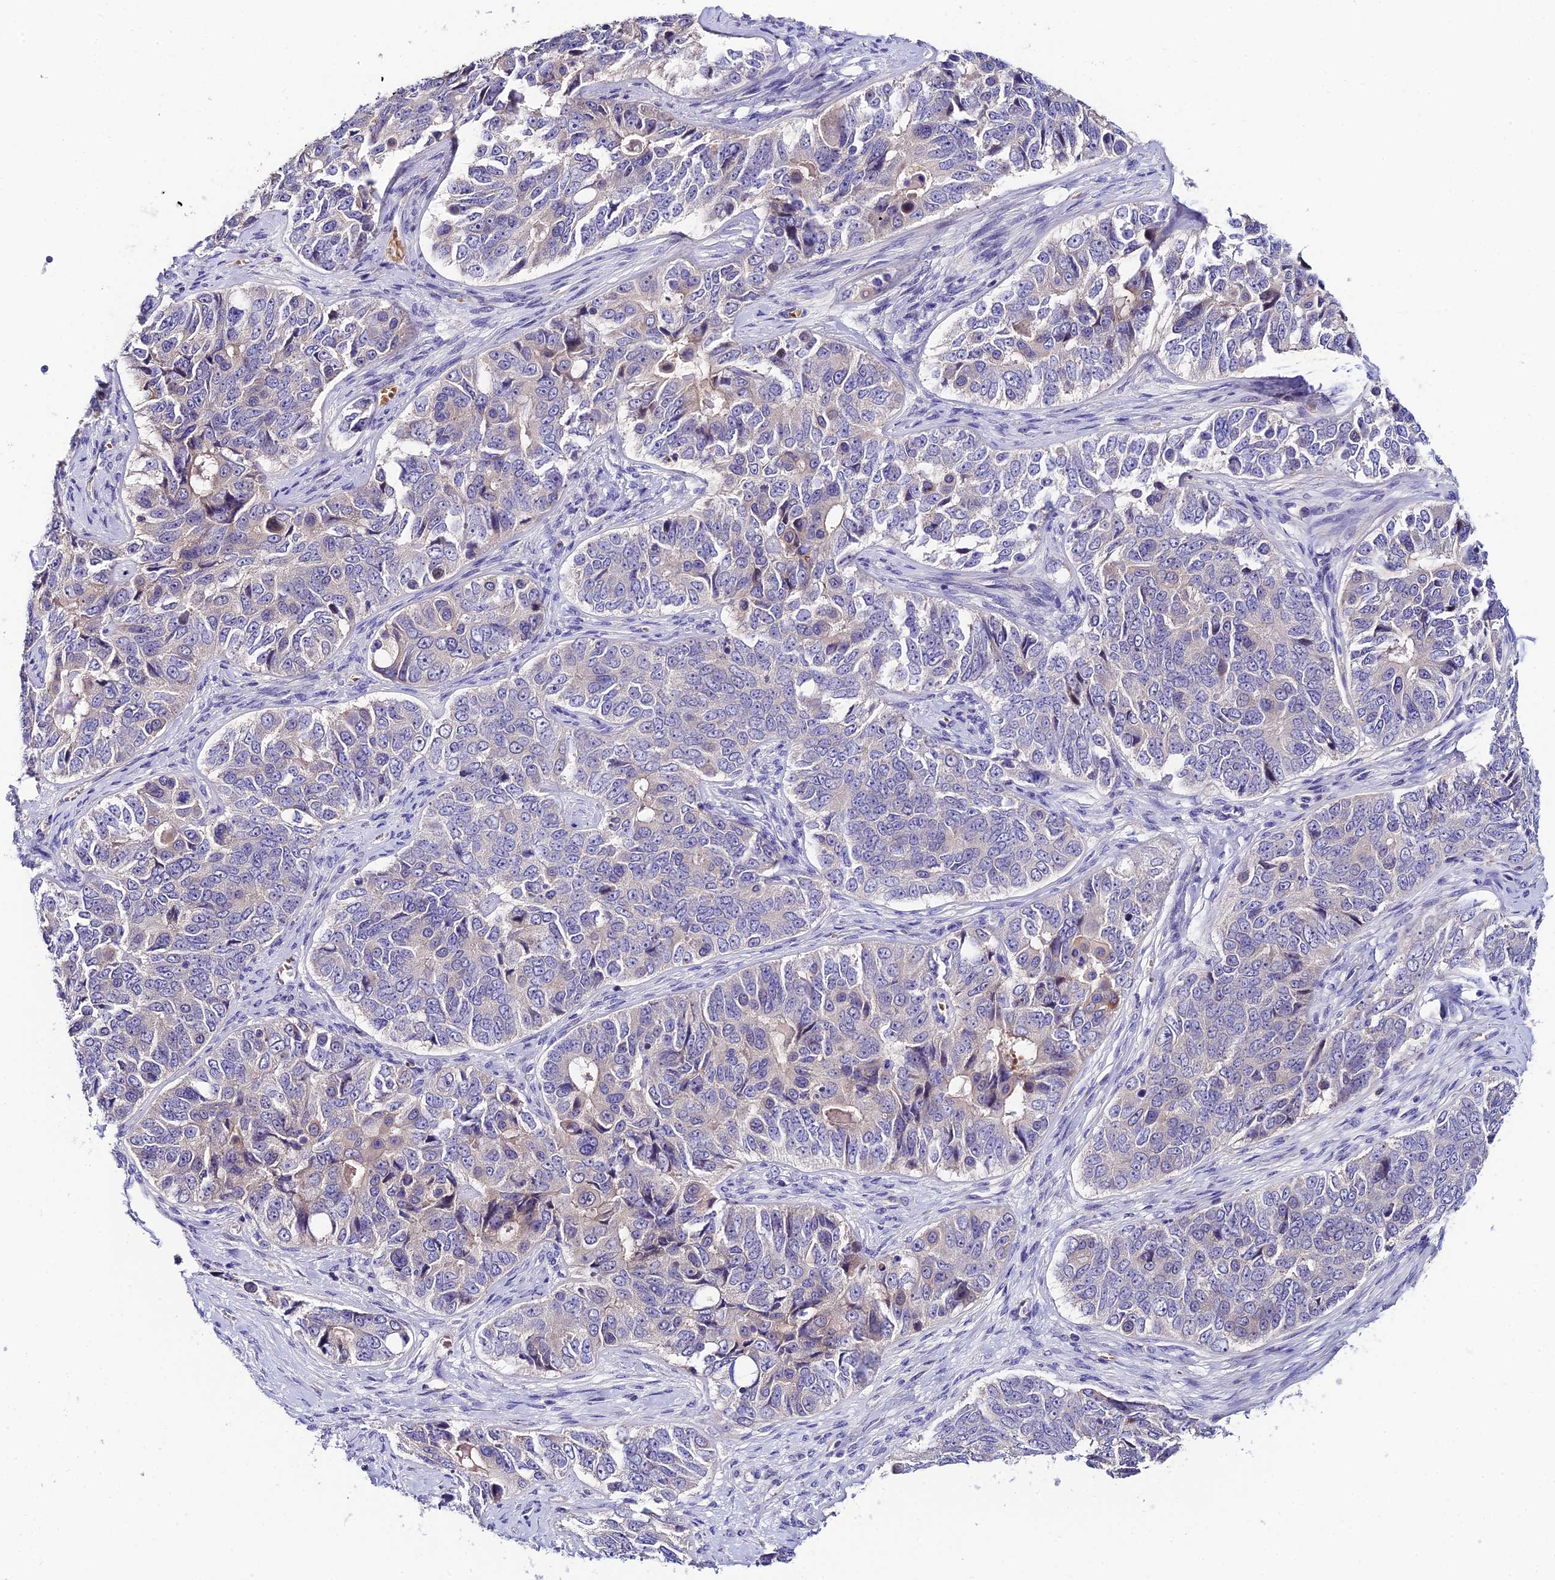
{"staining": {"intensity": "weak", "quantity": "<25%", "location": "cytoplasmic/membranous"}, "tissue": "ovarian cancer", "cell_type": "Tumor cells", "image_type": "cancer", "snomed": [{"axis": "morphology", "description": "Carcinoma, endometroid"}, {"axis": "topography", "description": "Ovary"}], "caption": "Immunohistochemical staining of ovarian cancer (endometroid carcinoma) reveals no significant staining in tumor cells. (DAB (3,3'-diaminobenzidine) immunohistochemistry visualized using brightfield microscopy, high magnification).", "gene": "DUSP29", "patient": {"sex": "female", "age": 51}}